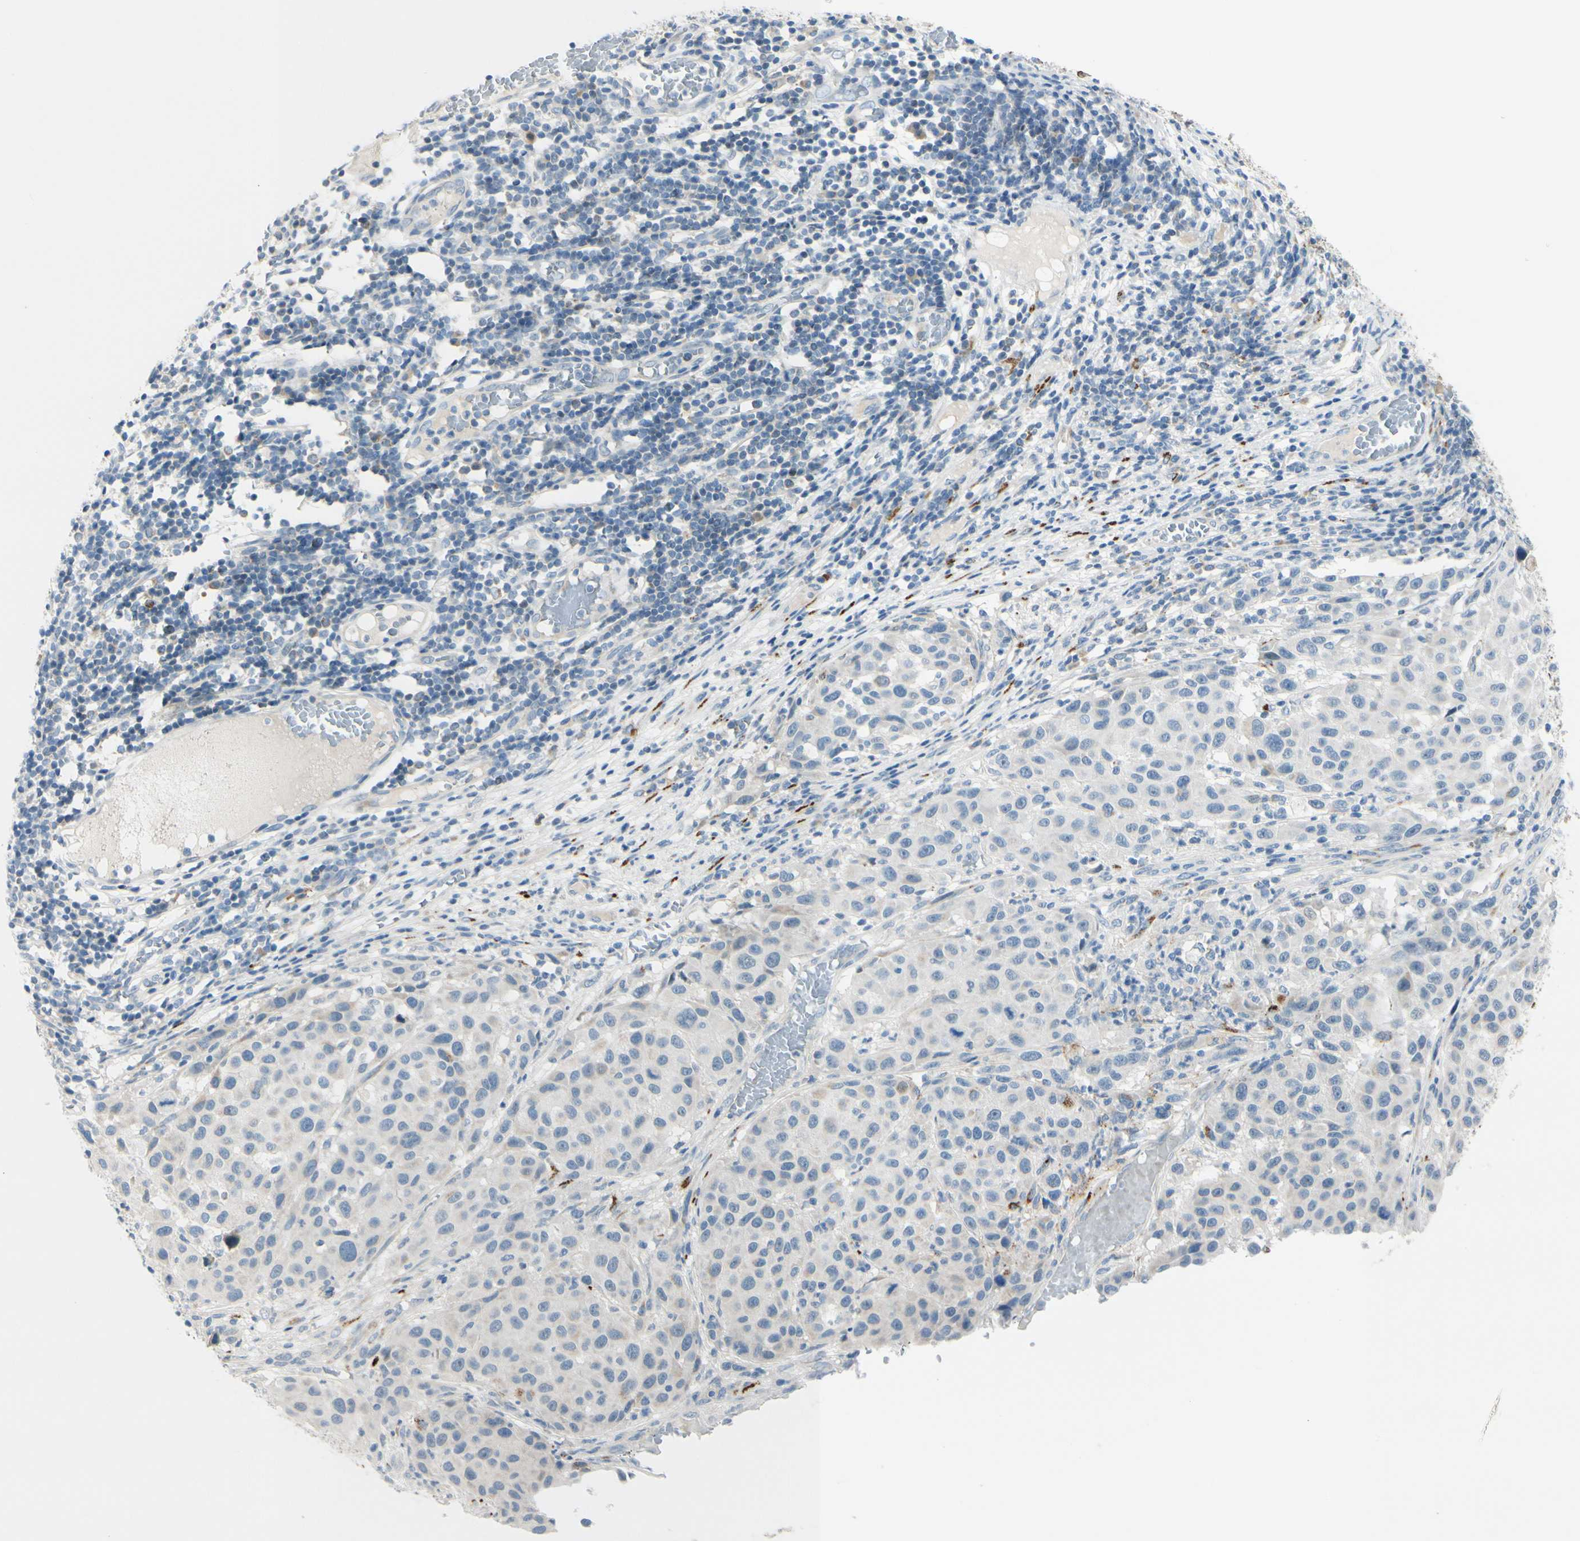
{"staining": {"intensity": "negative", "quantity": "none", "location": "none"}, "tissue": "melanoma", "cell_type": "Tumor cells", "image_type": "cancer", "snomed": [{"axis": "morphology", "description": "Malignant melanoma, Metastatic site"}, {"axis": "topography", "description": "Lymph node"}], "caption": "This is an IHC photomicrograph of melanoma. There is no staining in tumor cells.", "gene": "GALNT5", "patient": {"sex": "male", "age": 61}}